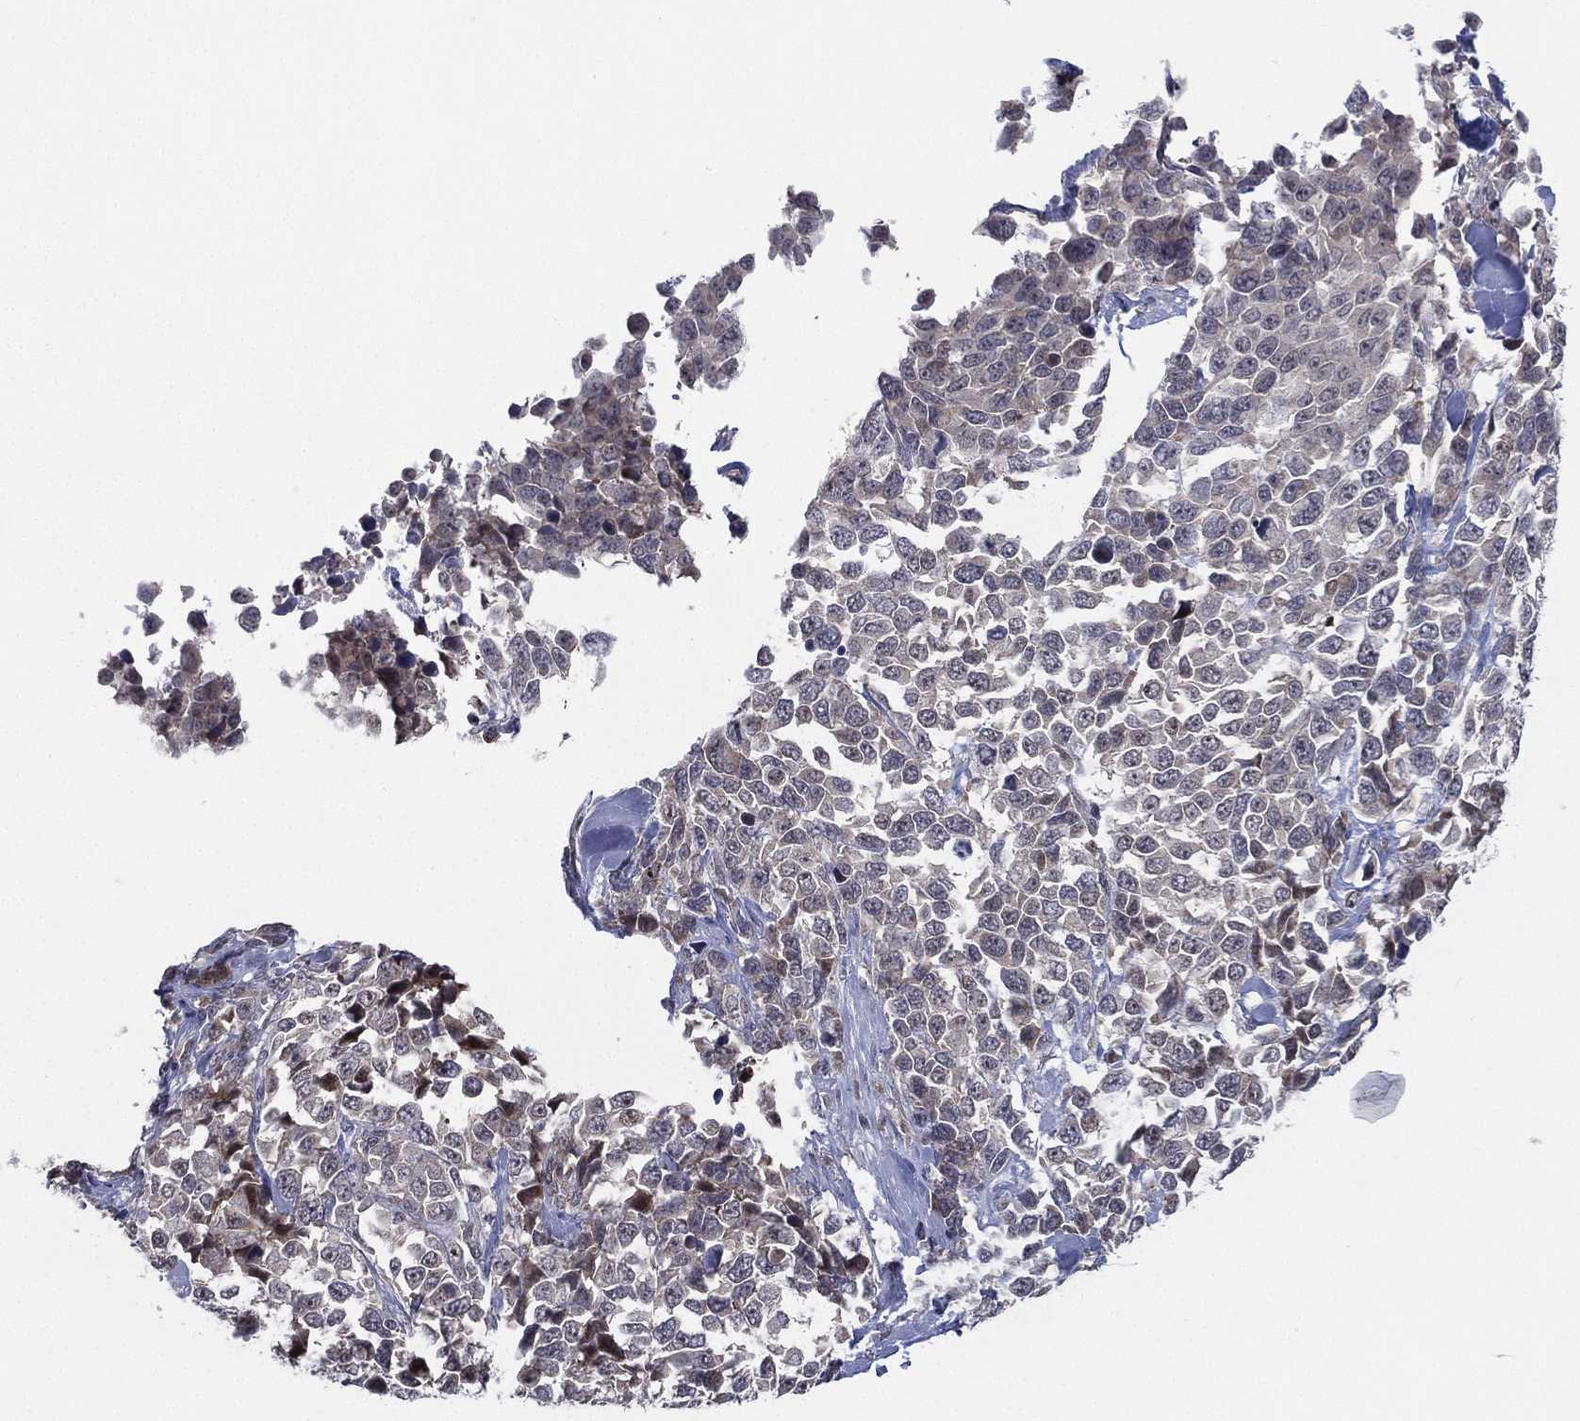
{"staining": {"intensity": "negative", "quantity": "none", "location": "none"}, "tissue": "melanoma", "cell_type": "Tumor cells", "image_type": "cancer", "snomed": [{"axis": "morphology", "description": "Malignant melanoma, Metastatic site"}, {"axis": "topography", "description": "Skin"}], "caption": "A high-resolution micrograph shows immunohistochemistry staining of melanoma, which reveals no significant staining in tumor cells.", "gene": "KAT14", "patient": {"sex": "male", "age": 84}}